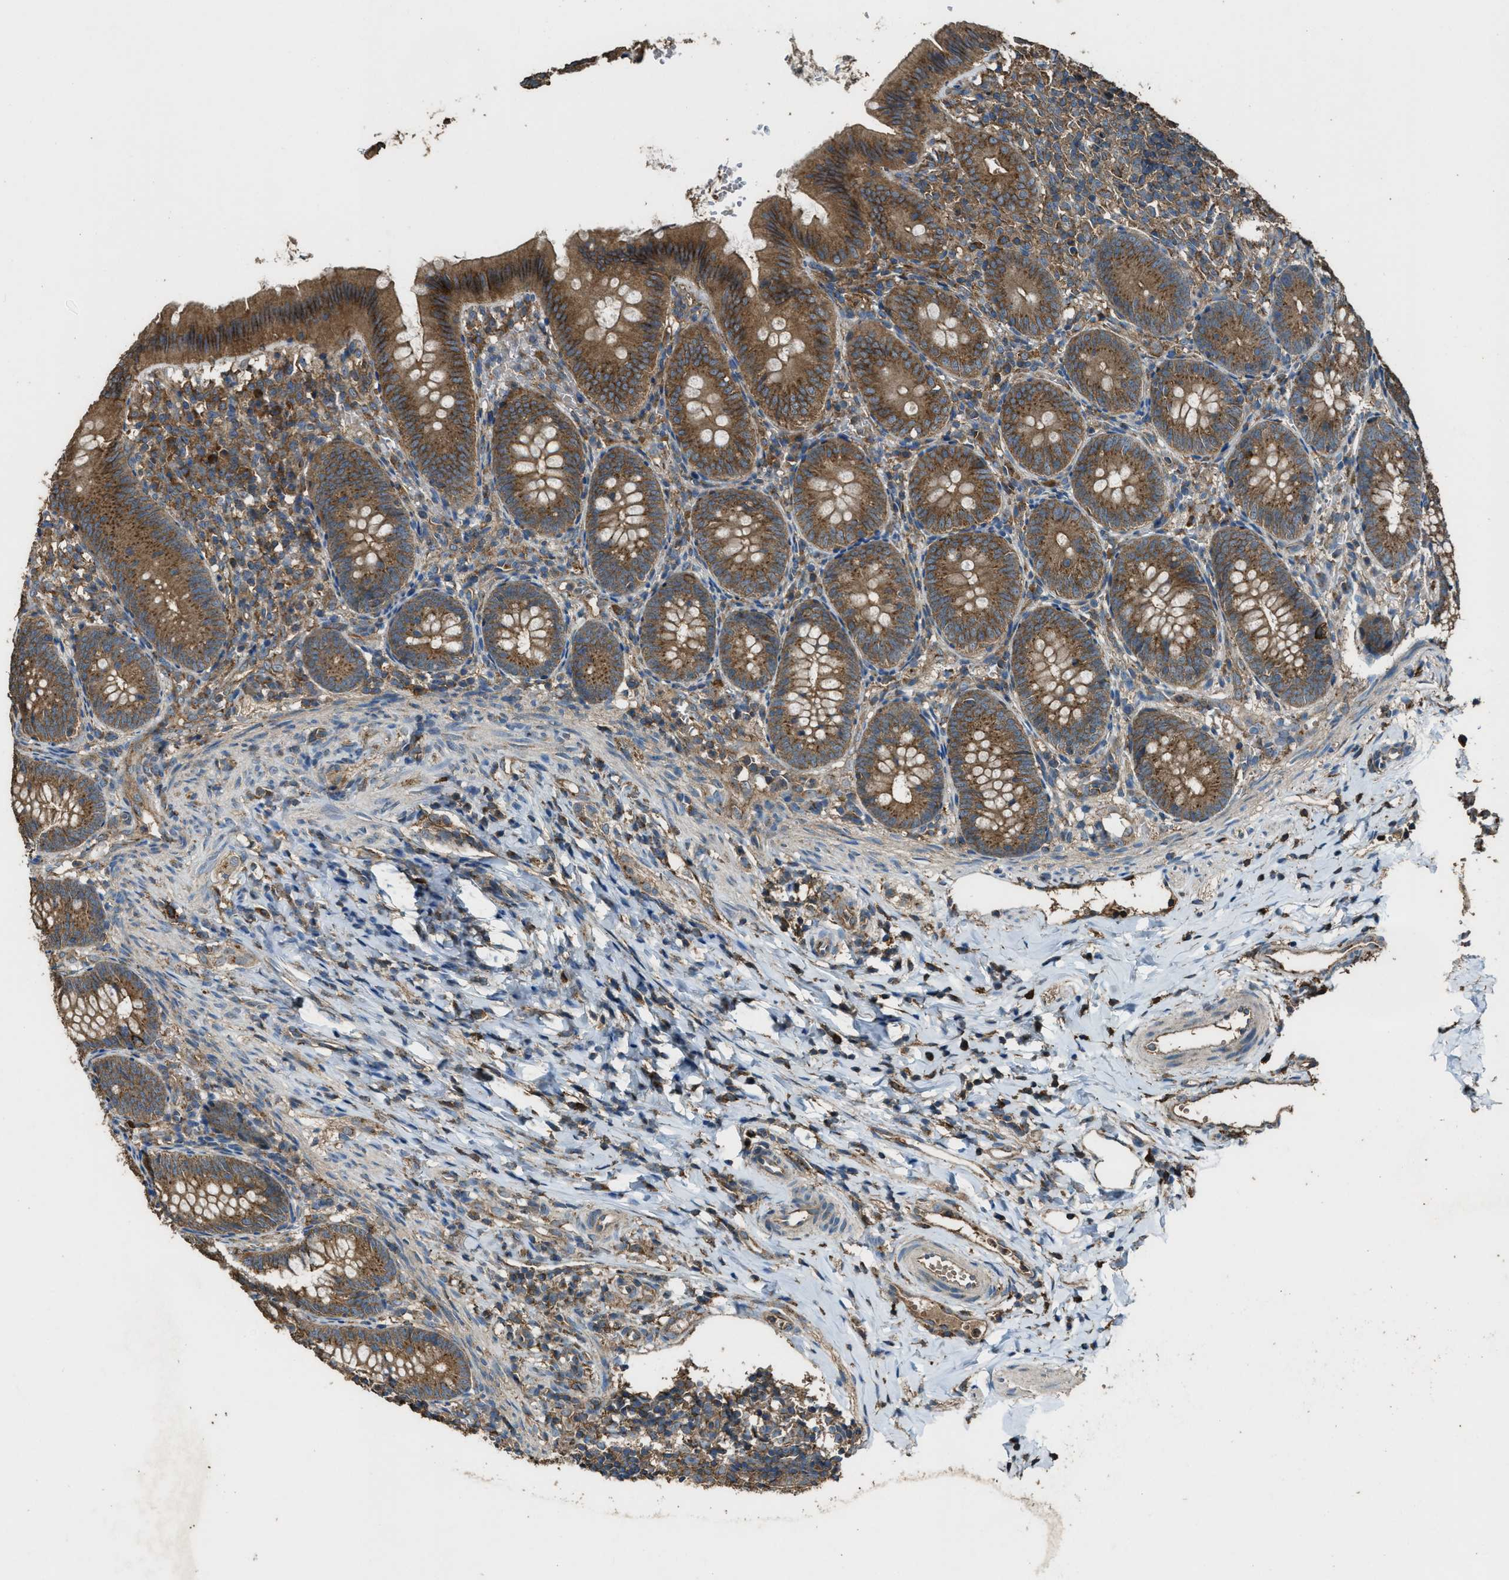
{"staining": {"intensity": "moderate", "quantity": ">75%", "location": "cytoplasmic/membranous"}, "tissue": "appendix", "cell_type": "Glandular cells", "image_type": "normal", "snomed": [{"axis": "morphology", "description": "Normal tissue, NOS"}, {"axis": "topography", "description": "Appendix"}], "caption": "Immunohistochemical staining of normal human appendix displays medium levels of moderate cytoplasmic/membranous staining in about >75% of glandular cells. The protein is stained brown, and the nuclei are stained in blue (DAB IHC with brightfield microscopy, high magnification).", "gene": "MAP3K8", "patient": {"sex": "male", "age": 1}}